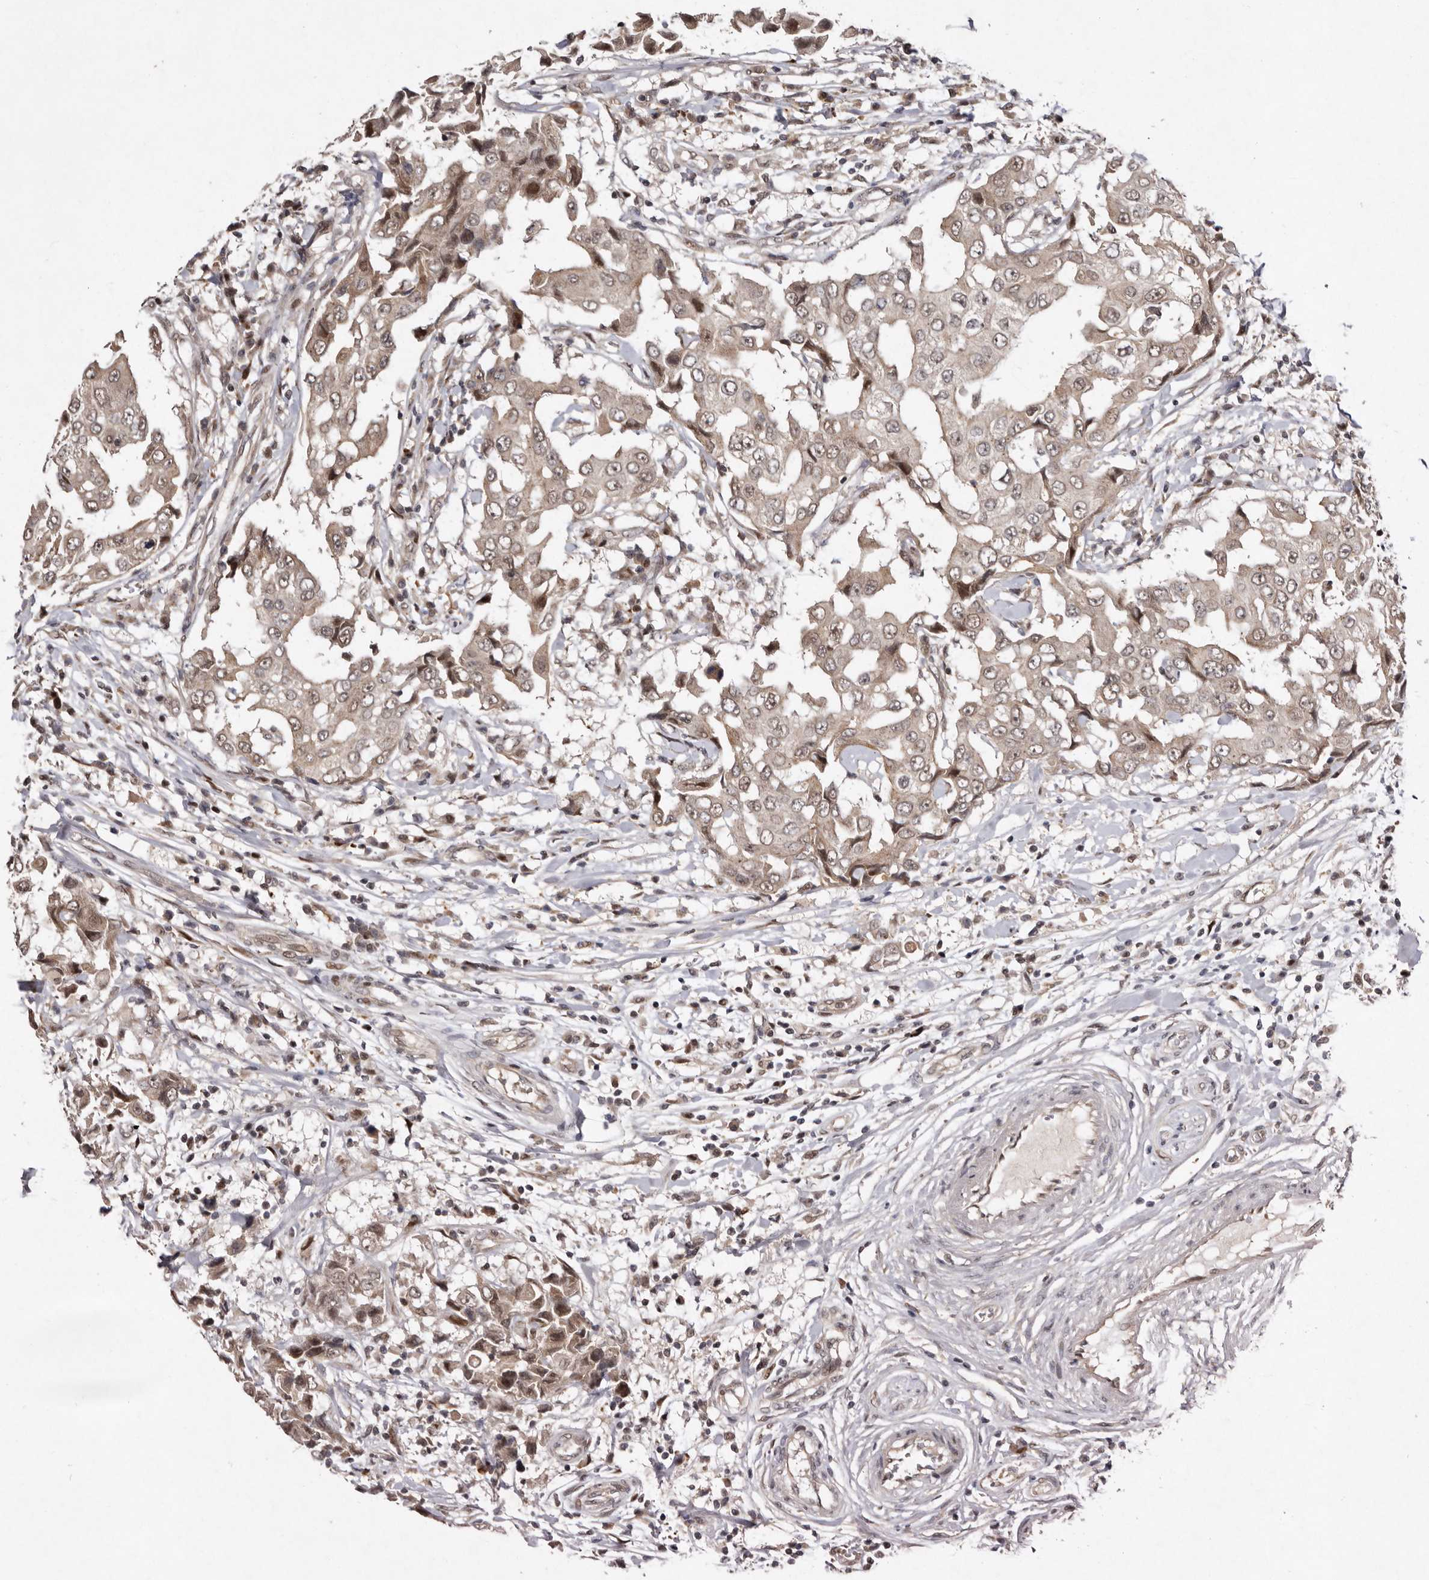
{"staining": {"intensity": "moderate", "quantity": ">75%", "location": "cytoplasmic/membranous,nuclear"}, "tissue": "breast cancer", "cell_type": "Tumor cells", "image_type": "cancer", "snomed": [{"axis": "morphology", "description": "Duct carcinoma"}, {"axis": "topography", "description": "Breast"}], "caption": "Immunohistochemistry of breast cancer reveals medium levels of moderate cytoplasmic/membranous and nuclear staining in approximately >75% of tumor cells.", "gene": "ABL1", "patient": {"sex": "female", "age": 27}}